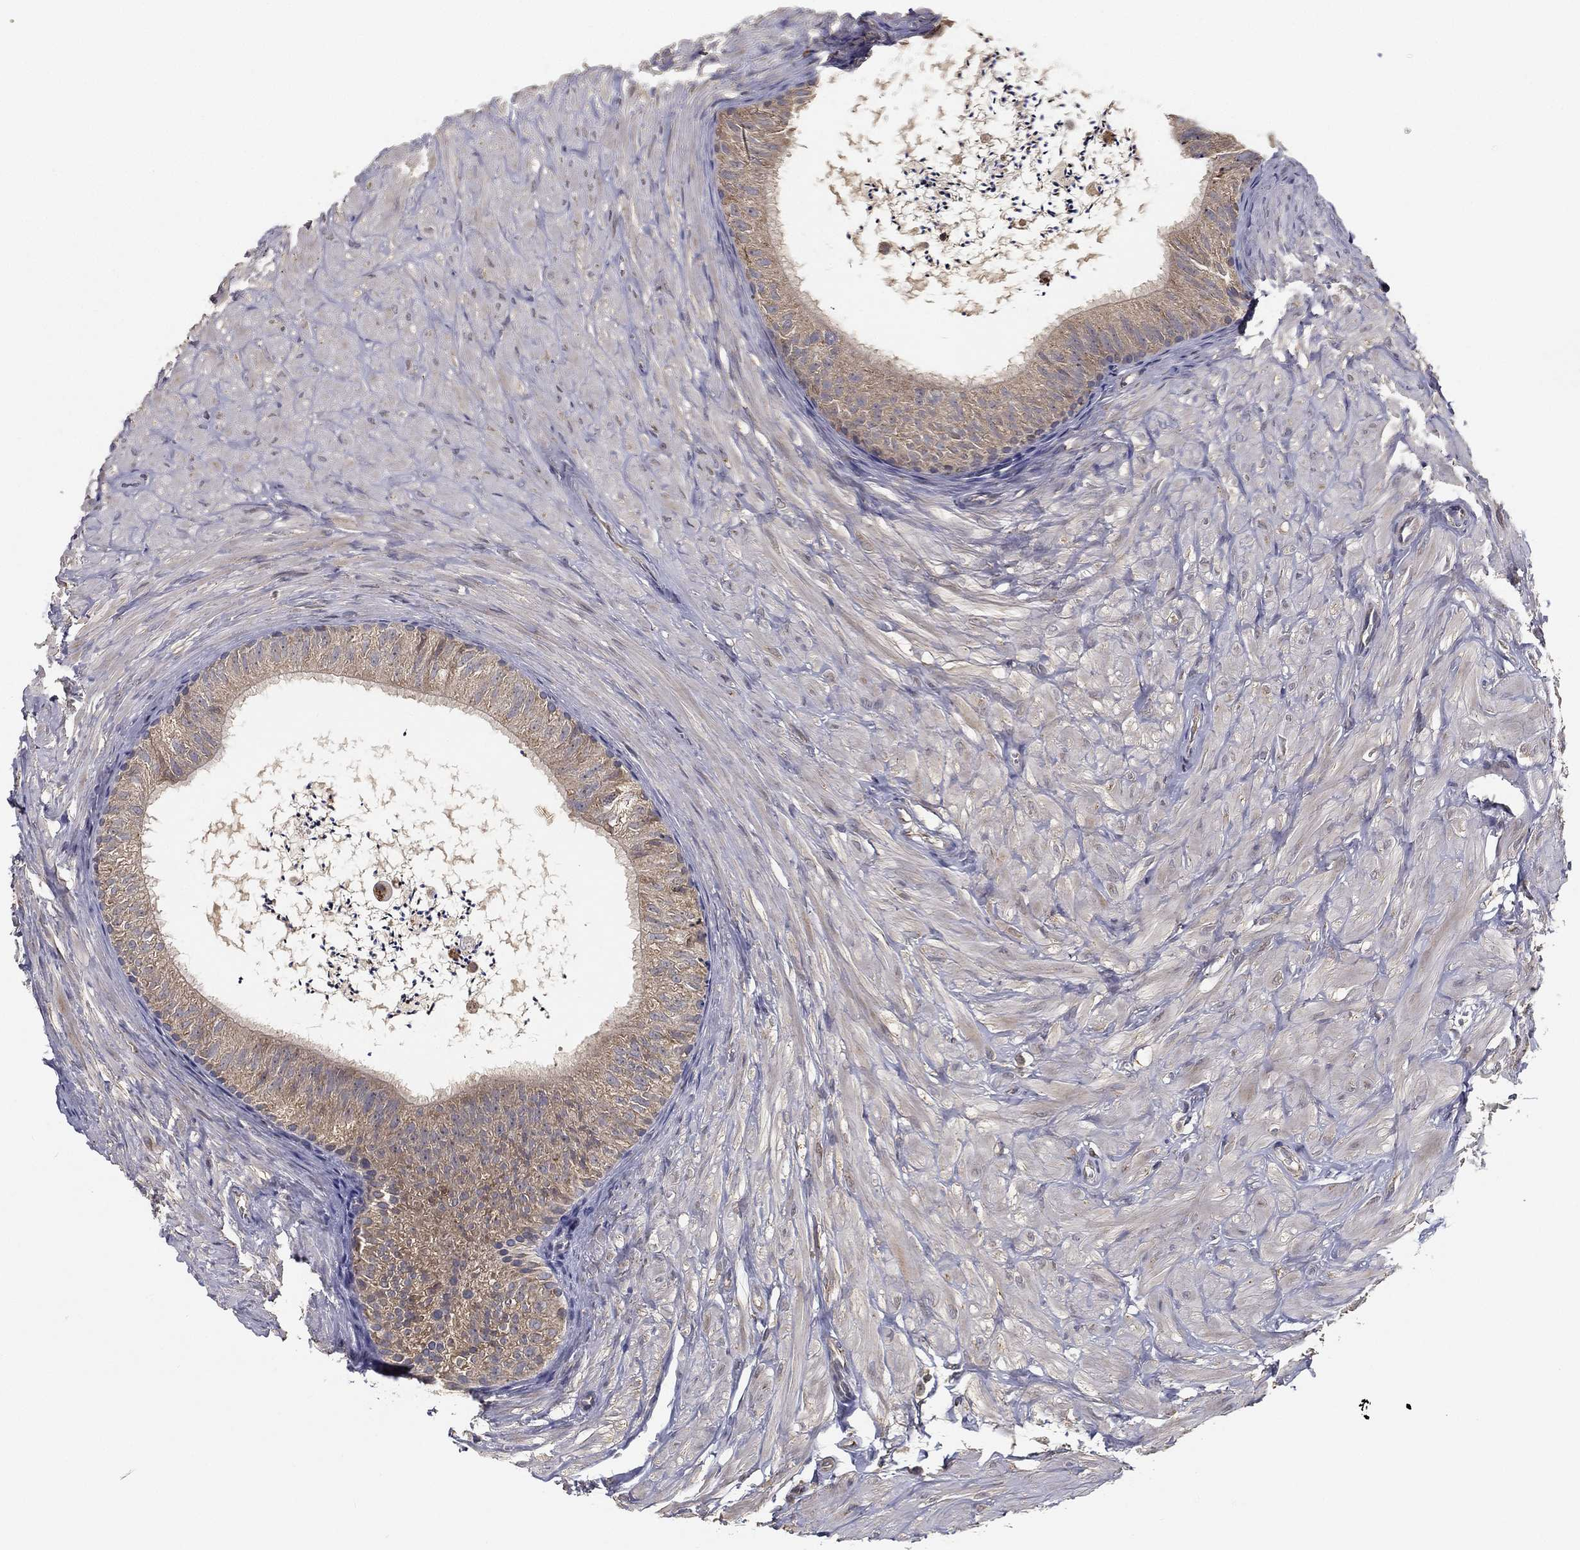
{"staining": {"intensity": "moderate", "quantity": "25%-75%", "location": "cytoplasmic/membranous"}, "tissue": "epididymis", "cell_type": "Glandular cells", "image_type": "normal", "snomed": [{"axis": "morphology", "description": "Normal tissue, NOS"}, {"axis": "topography", "description": "Epididymis"}], "caption": "Immunohistochemistry (IHC) staining of unremarkable epididymis, which exhibits medium levels of moderate cytoplasmic/membranous staining in about 25%-75% of glandular cells indicating moderate cytoplasmic/membranous protein expression. The staining was performed using DAB (3,3'-diaminobenzidine) (brown) for protein detection and nuclei were counterstained in hematoxylin (blue).", "gene": "MT", "patient": {"sex": "male", "age": 32}}